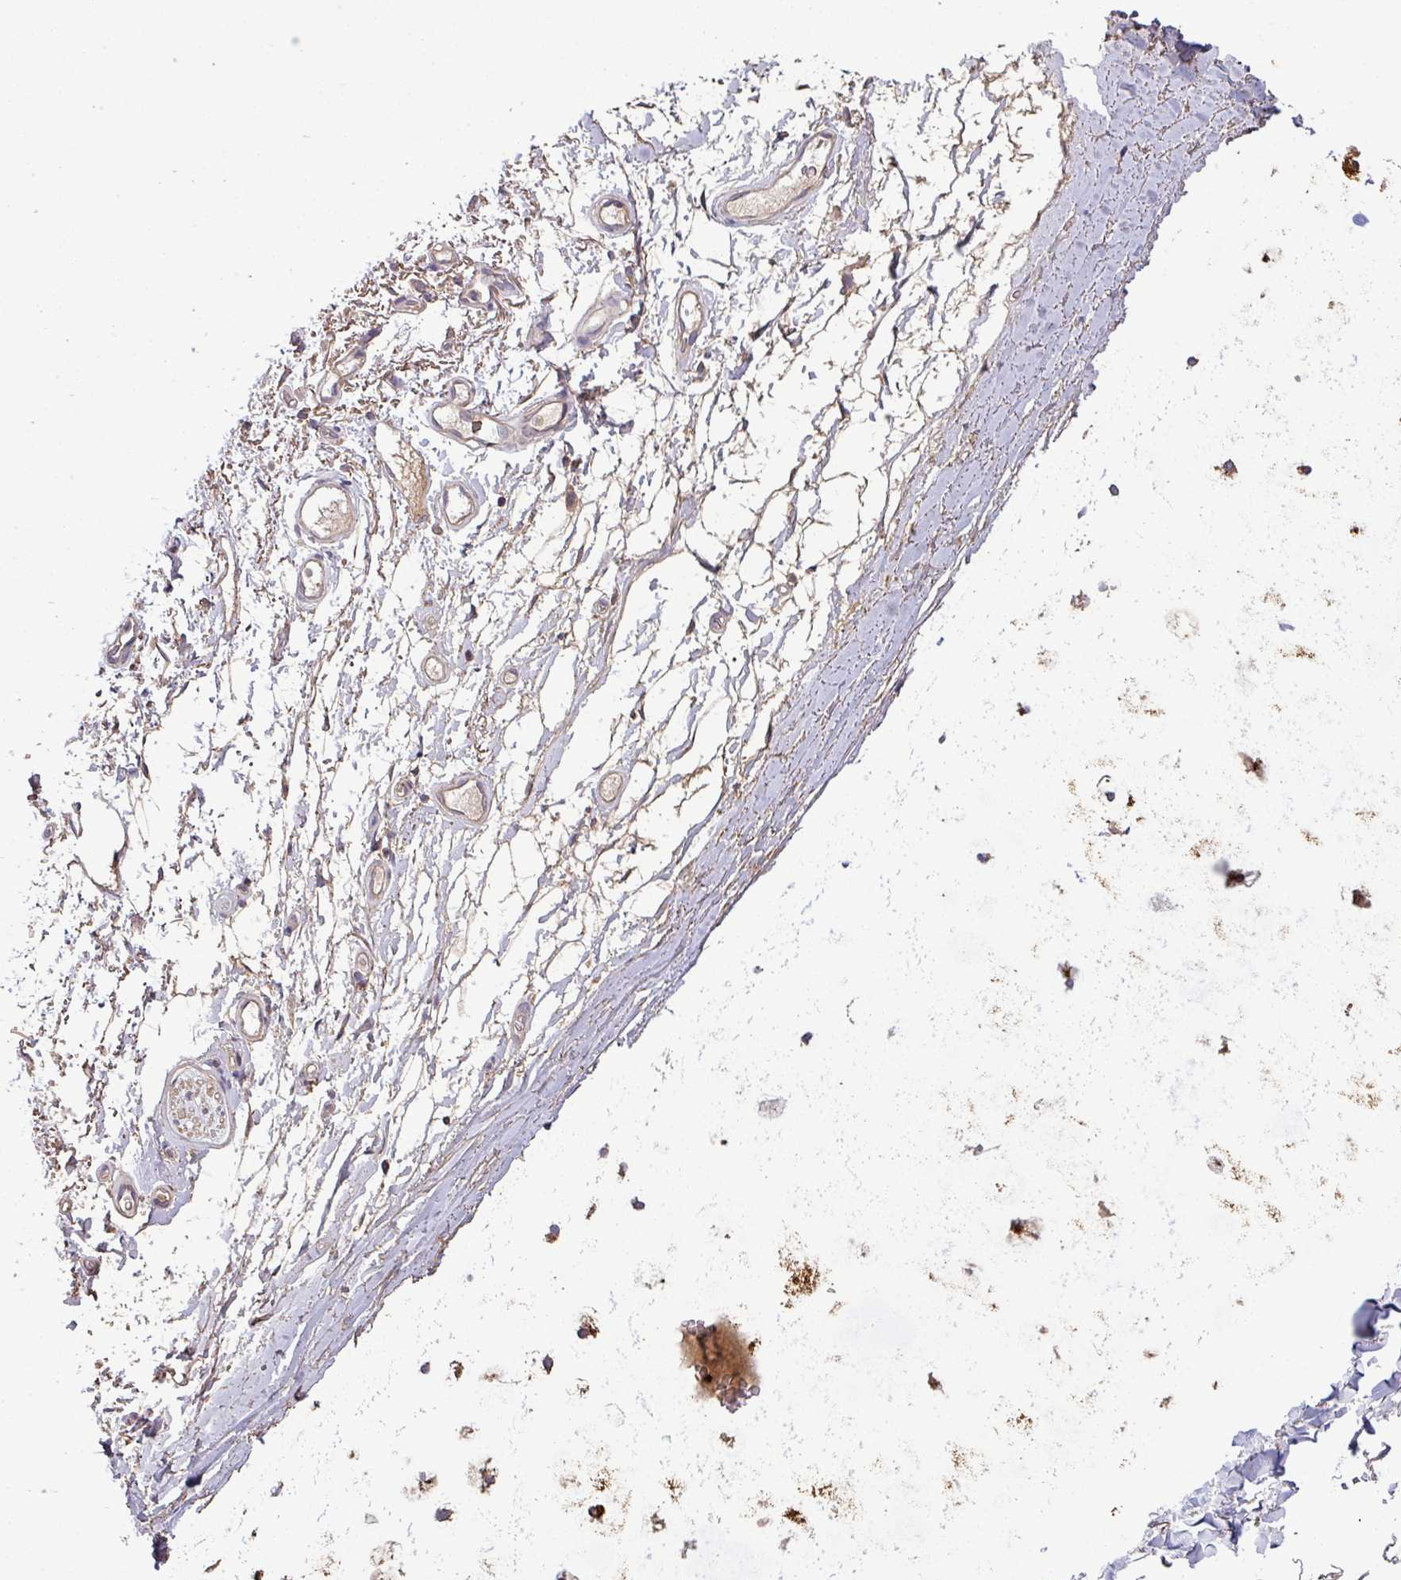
{"staining": {"intensity": "weak", "quantity": ">75%", "location": "cytoplasmic/membranous"}, "tissue": "adipose tissue", "cell_type": "Adipocytes", "image_type": "normal", "snomed": [{"axis": "morphology", "description": "Normal tissue, NOS"}, {"axis": "topography", "description": "Cartilage tissue"}, {"axis": "topography", "description": "Bronchus"}], "caption": "Protein positivity by immunohistochemistry shows weak cytoplasmic/membranous positivity in approximately >75% of adipocytes in benign adipose tissue.", "gene": "ISLR", "patient": {"sex": "female", "age": 72}}